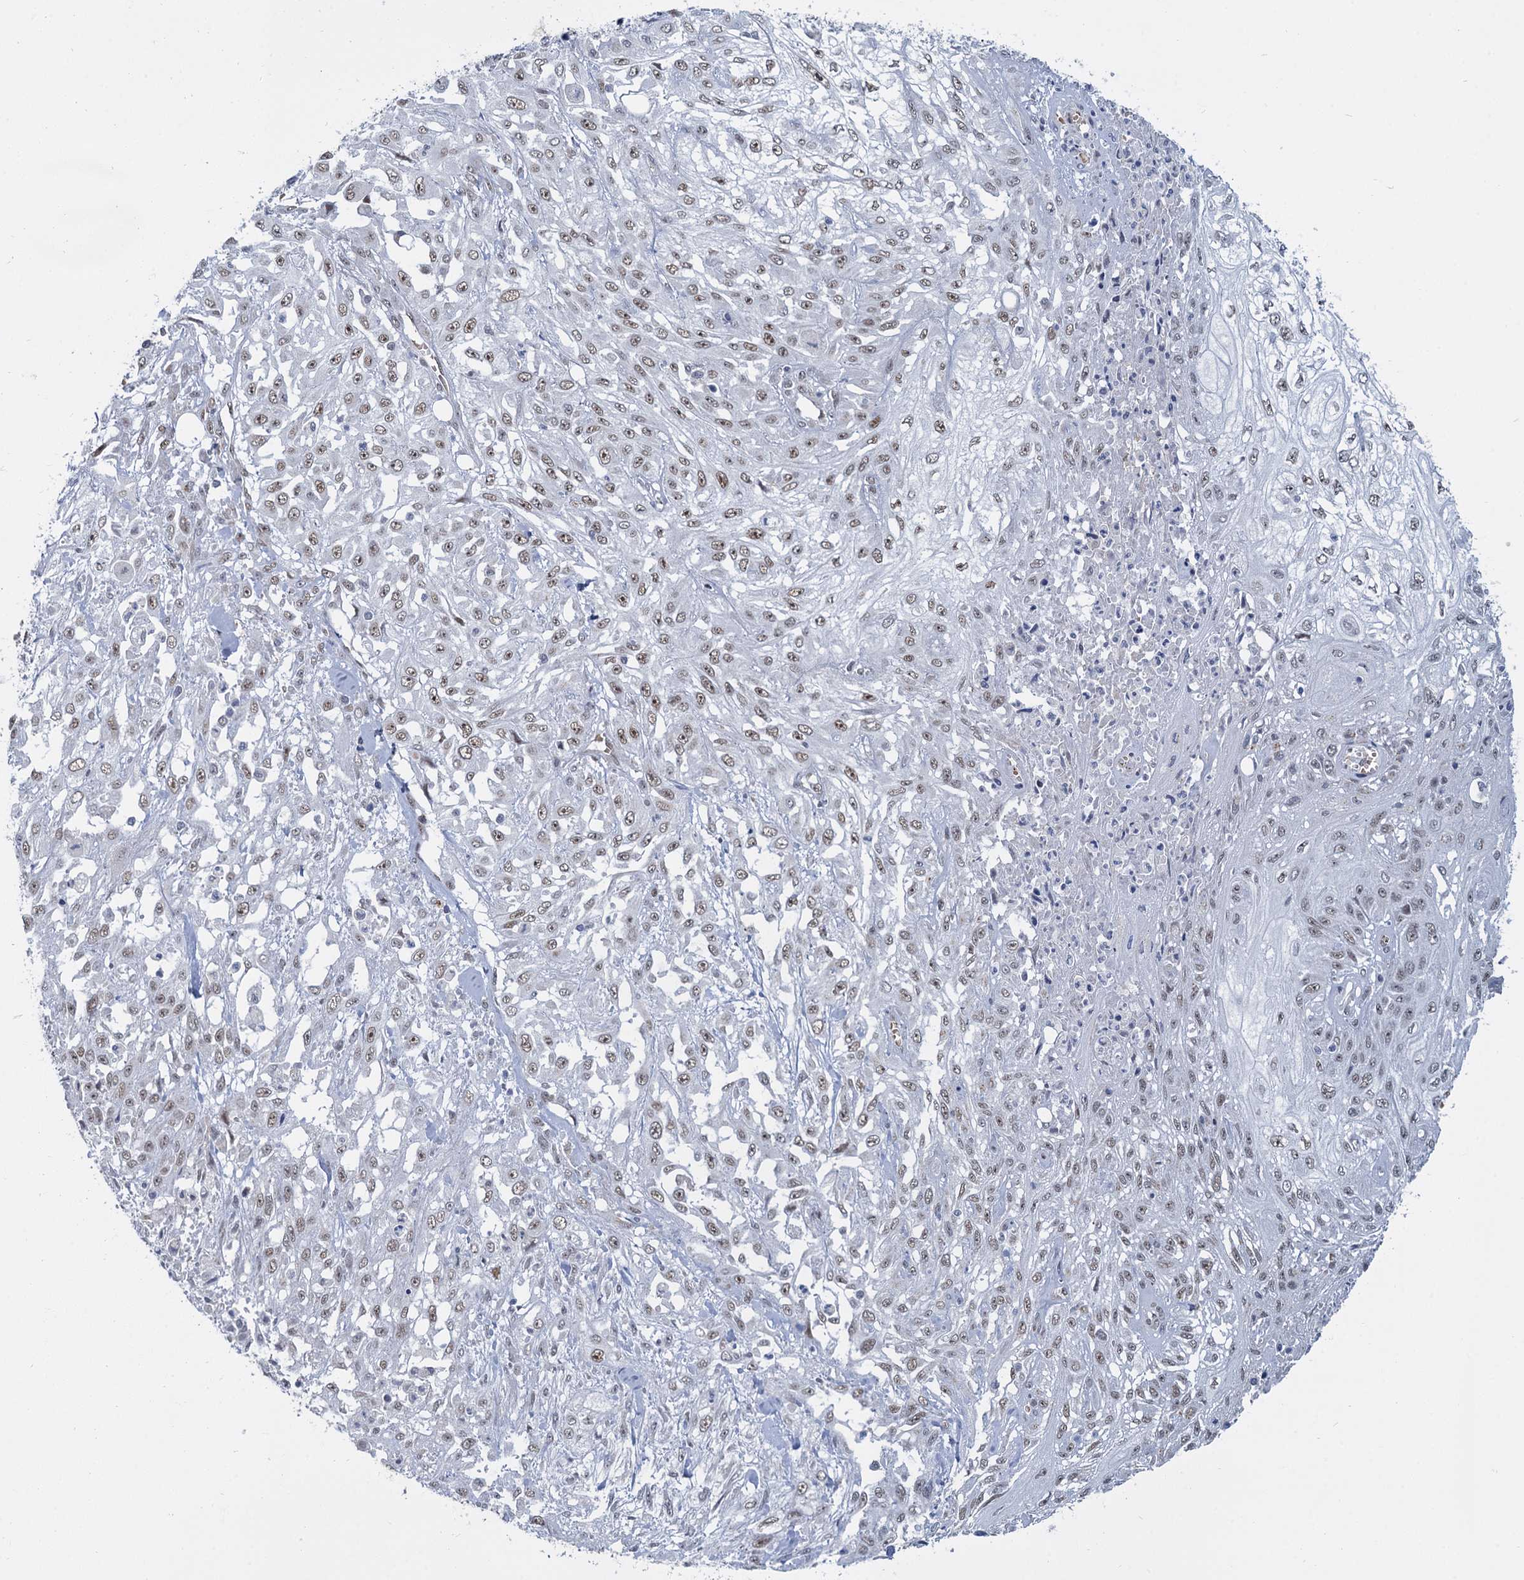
{"staining": {"intensity": "weak", "quantity": "25%-75%", "location": "nuclear"}, "tissue": "skin cancer", "cell_type": "Tumor cells", "image_type": "cancer", "snomed": [{"axis": "morphology", "description": "Squamous cell carcinoma, NOS"}, {"axis": "morphology", "description": "Squamous cell carcinoma, metastatic, NOS"}, {"axis": "topography", "description": "Skin"}, {"axis": "topography", "description": "Lymph node"}], "caption": "This micrograph exhibits skin cancer (metastatic squamous cell carcinoma) stained with IHC to label a protein in brown. The nuclear of tumor cells show weak positivity for the protein. Nuclei are counter-stained blue.", "gene": "RPRD1A", "patient": {"sex": "male", "age": 75}}